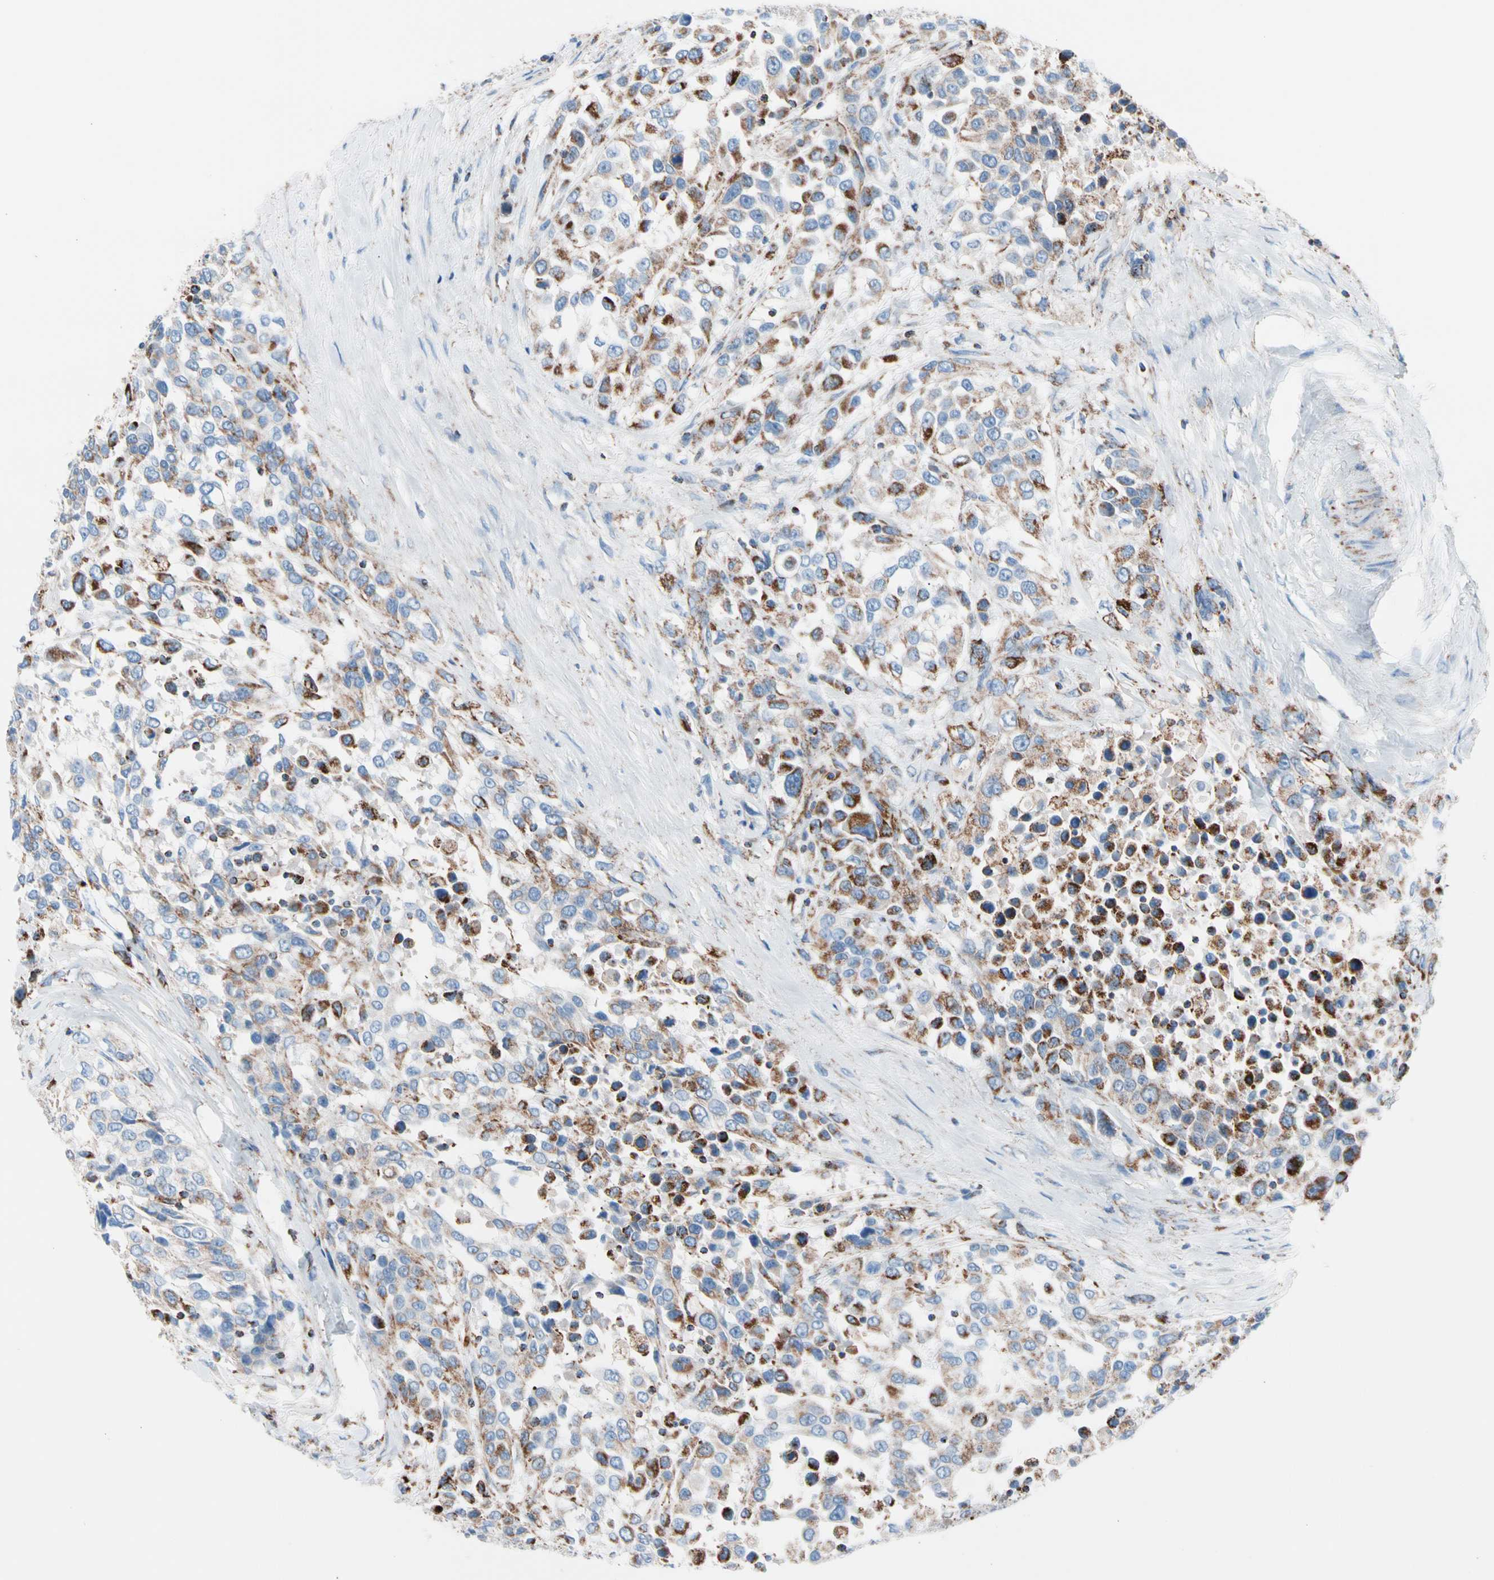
{"staining": {"intensity": "strong", "quantity": ">75%", "location": "cytoplasmic/membranous"}, "tissue": "urothelial cancer", "cell_type": "Tumor cells", "image_type": "cancer", "snomed": [{"axis": "morphology", "description": "Urothelial carcinoma, High grade"}, {"axis": "topography", "description": "Urinary bladder"}], "caption": "Strong cytoplasmic/membranous staining is identified in approximately >75% of tumor cells in urothelial cancer.", "gene": "HK1", "patient": {"sex": "female", "age": 80}}